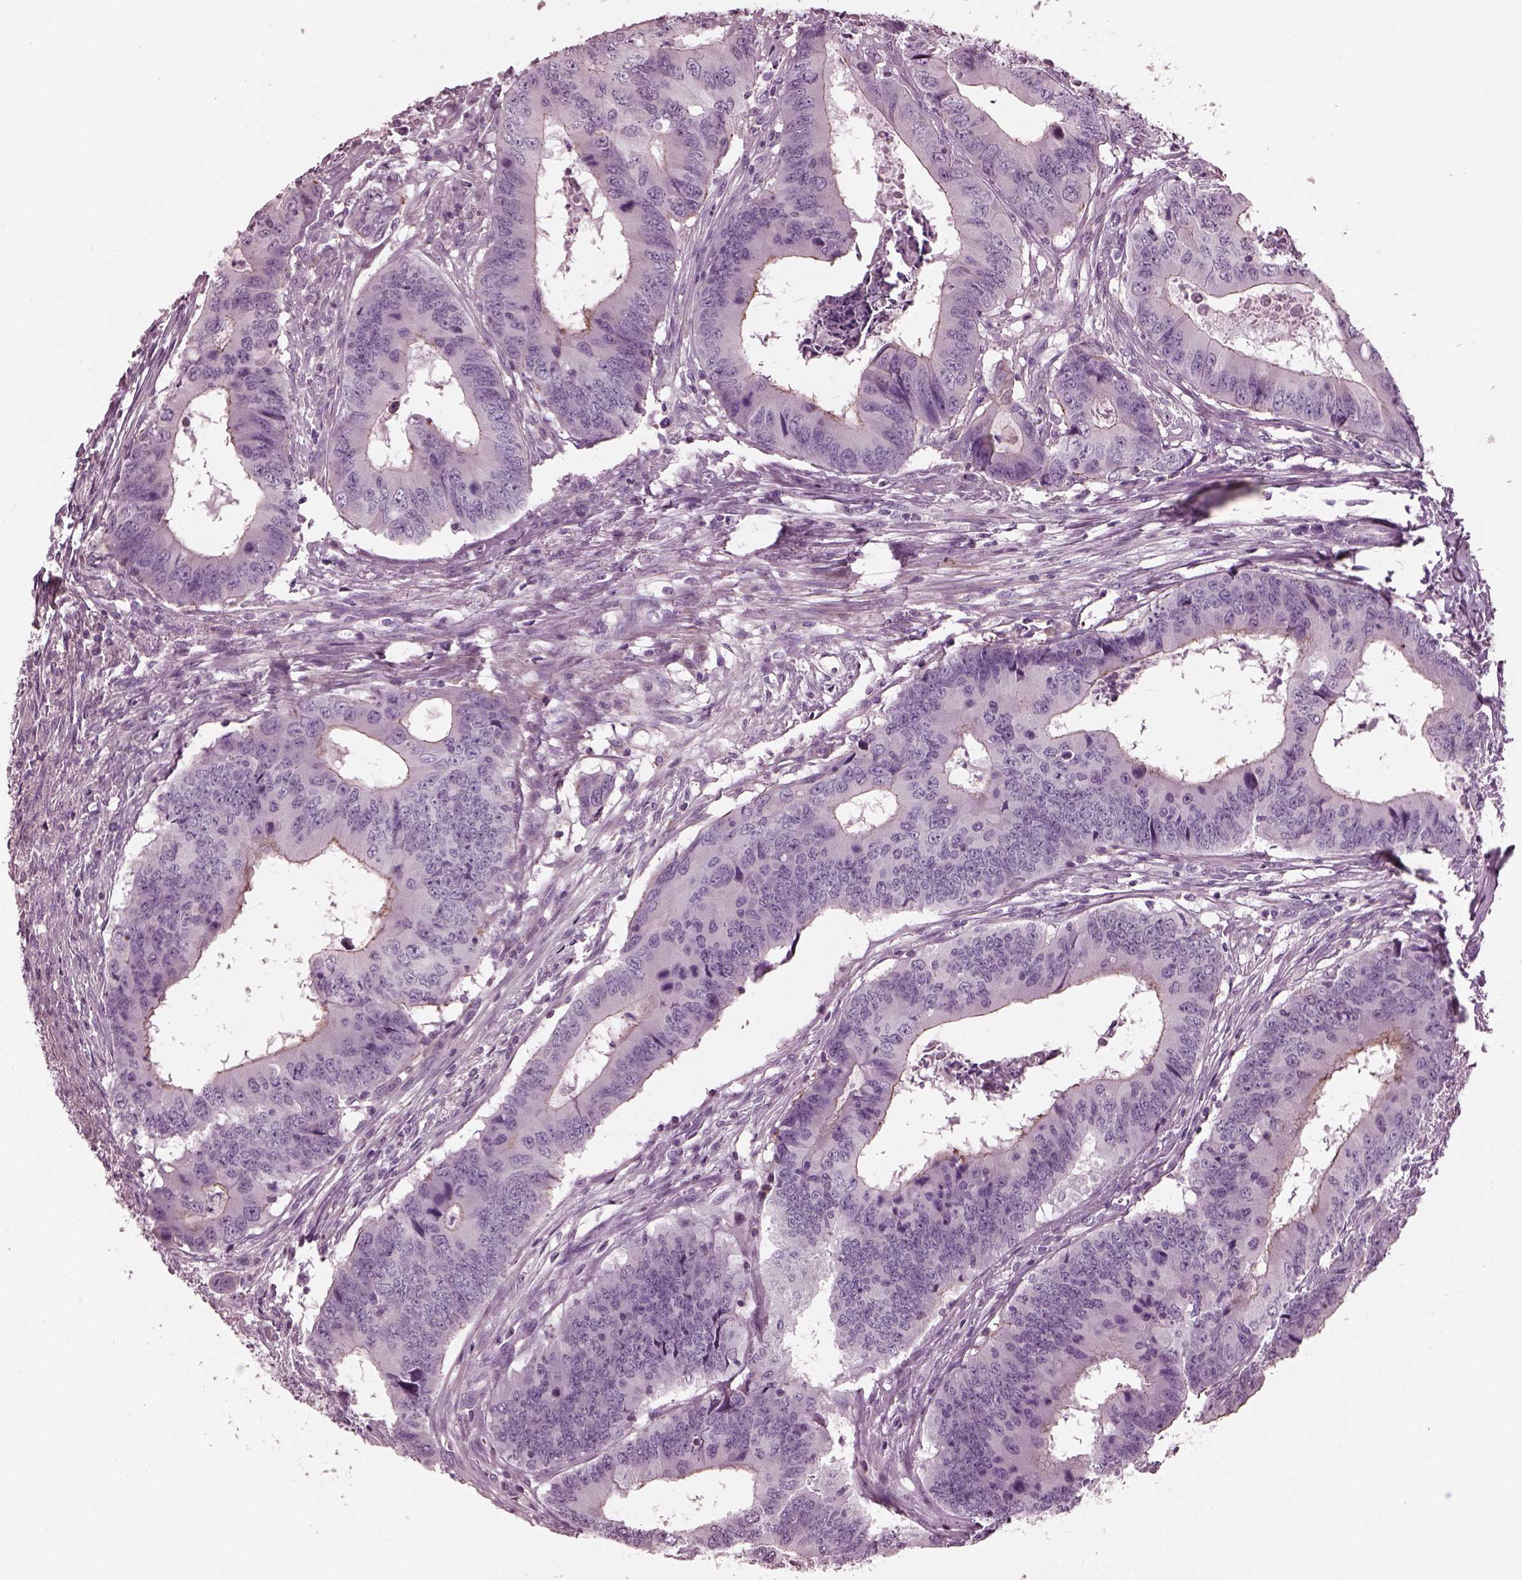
{"staining": {"intensity": "moderate", "quantity": "<25%", "location": "cytoplasmic/membranous"}, "tissue": "colorectal cancer", "cell_type": "Tumor cells", "image_type": "cancer", "snomed": [{"axis": "morphology", "description": "Adenocarcinoma, NOS"}, {"axis": "topography", "description": "Colon"}], "caption": "Moderate cytoplasmic/membranous expression is appreciated in about <25% of tumor cells in colorectal cancer (adenocarcinoma).", "gene": "GDF11", "patient": {"sex": "male", "age": 53}}